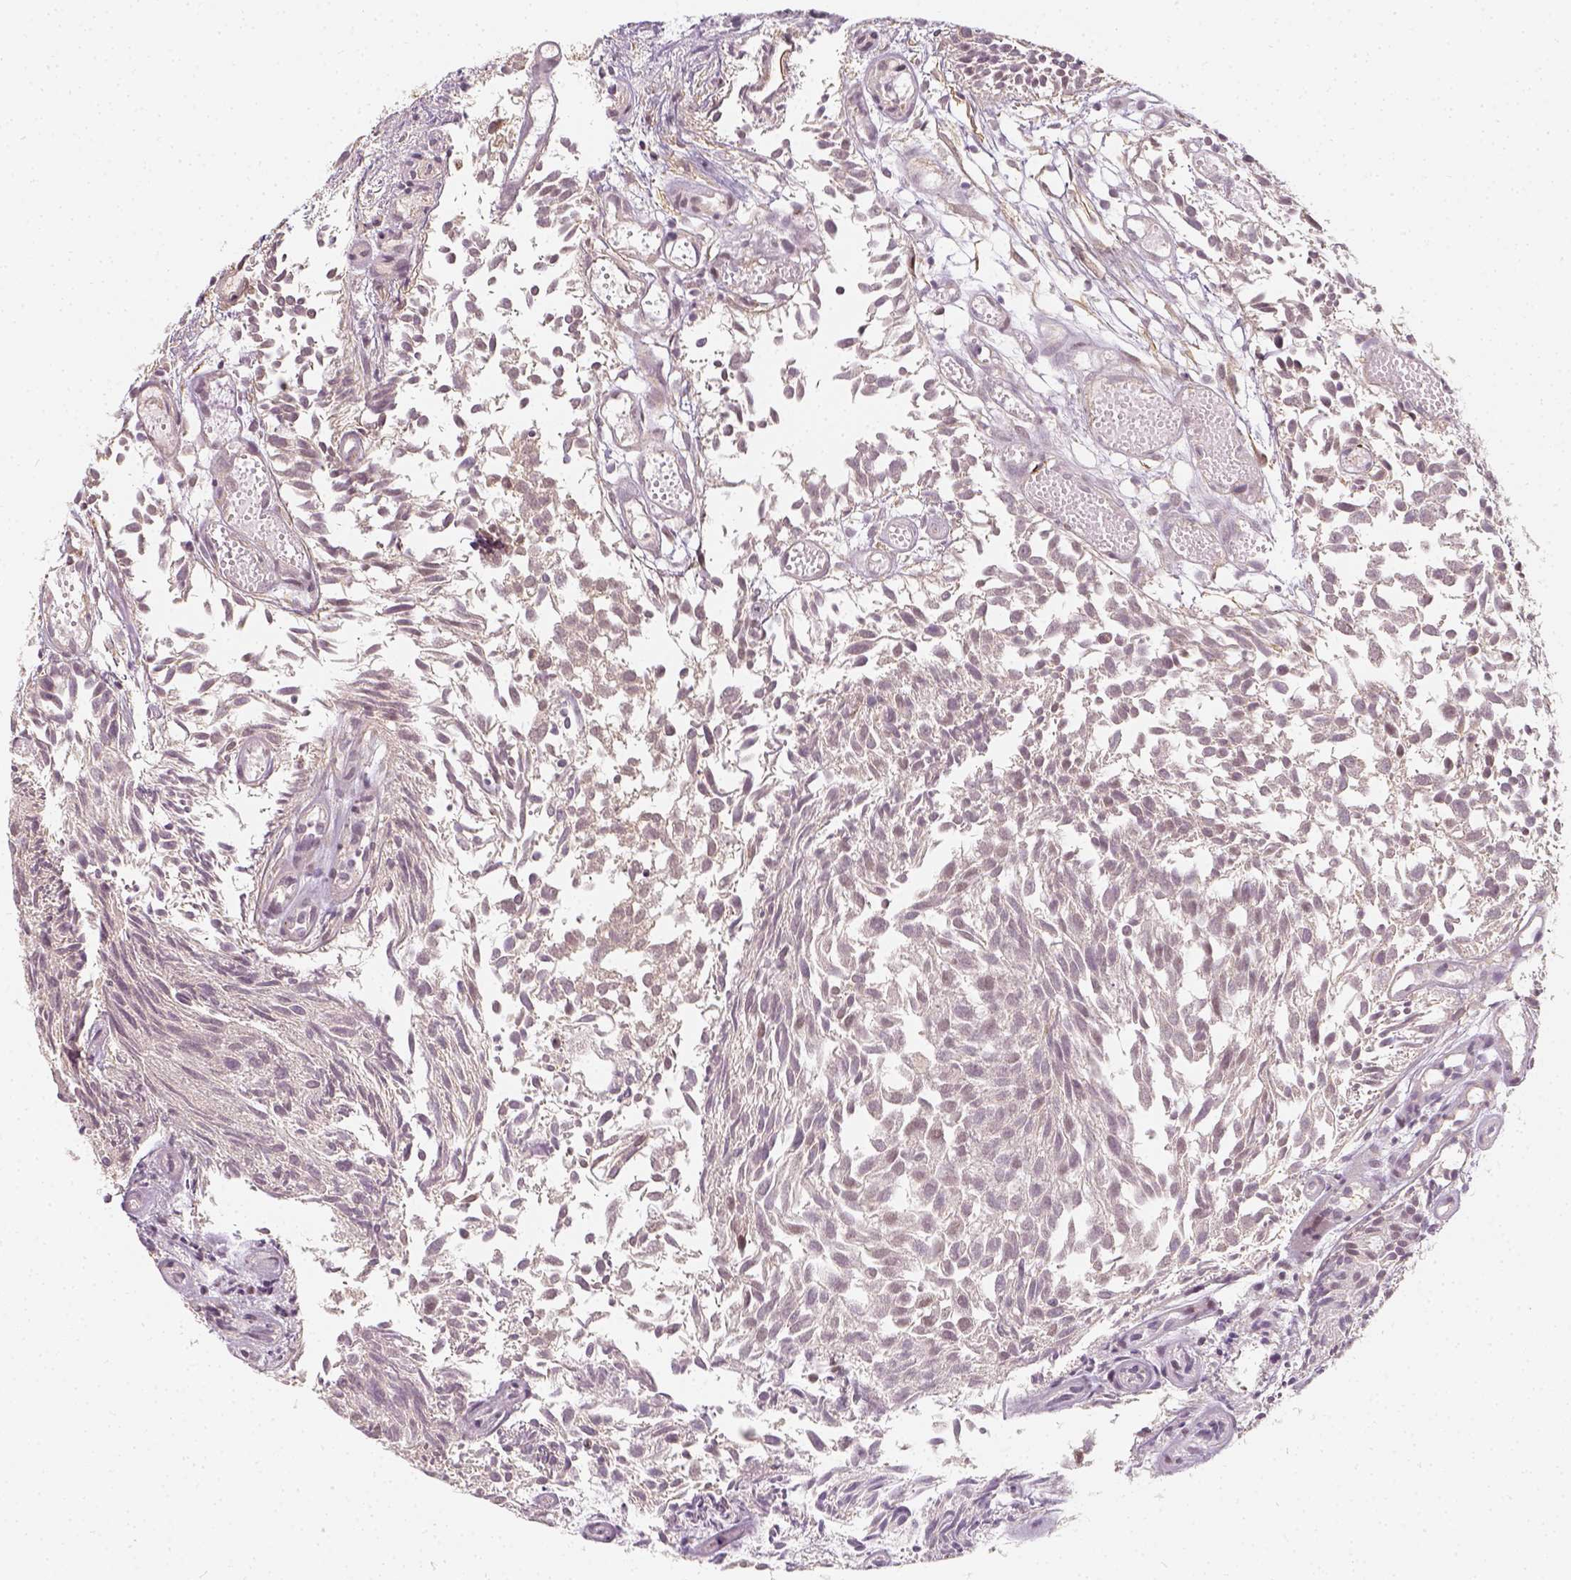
{"staining": {"intensity": "negative", "quantity": "none", "location": "none"}, "tissue": "urothelial cancer", "cell_type": "Tumor cells", "image_type": "cancer", "snomed": [{"axis": "morphology", "description": "Urothelial carcinoma, Low grade"}, {"axis": "topography", "description": "Urinary bladder"}], "caption": "A micrograph of urothelial cancer stained for a protein exhibits no brown staining in tumor cells.", "gene": "ZMAT3", "patient": {"sex": "male", "age": 70}}